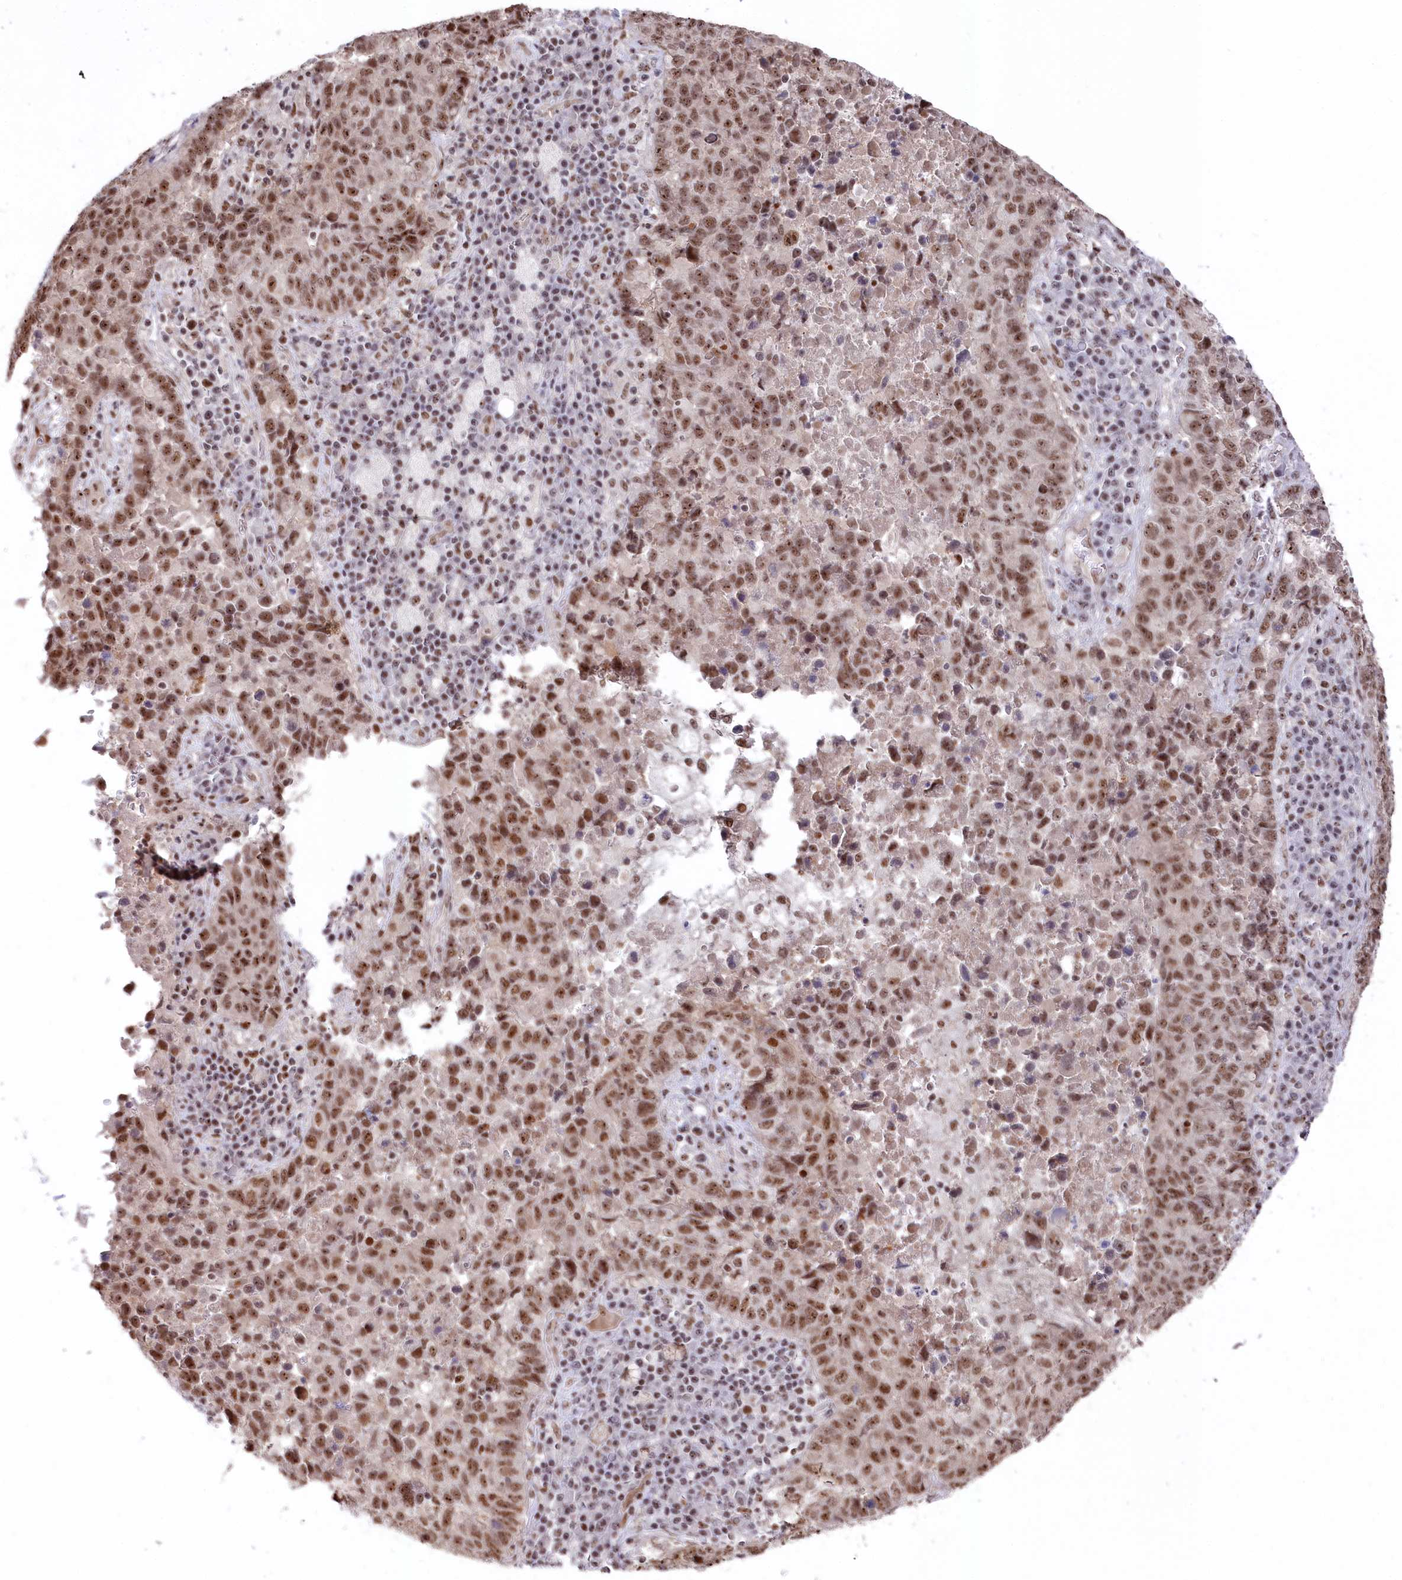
{"staining": {"intensity": "moderate", "quantity": ">75%", "location": "nuclear"}, "tissue": "lung cancer", "cell_type": "Tumor cells", "image_type": "cancer", "snomed": [{"axis": "morphology", "description": "Squamous cell carcinoma, NOS"}, {"axis": "topography", "description": "Lung"}], "caption": "Immunohistochemistry (IHC) (DAB (3,3'-diaminobenzidine)) staining of human lung squamous cell carcinoma exhibits moderate nuclear protein staining in about >75% of tumor cells. The protein of interest is shown in brown color, while the nuclei are stained blue.", "gene": "POLR2H", "patient": {"sex": "male", "age": 73}}